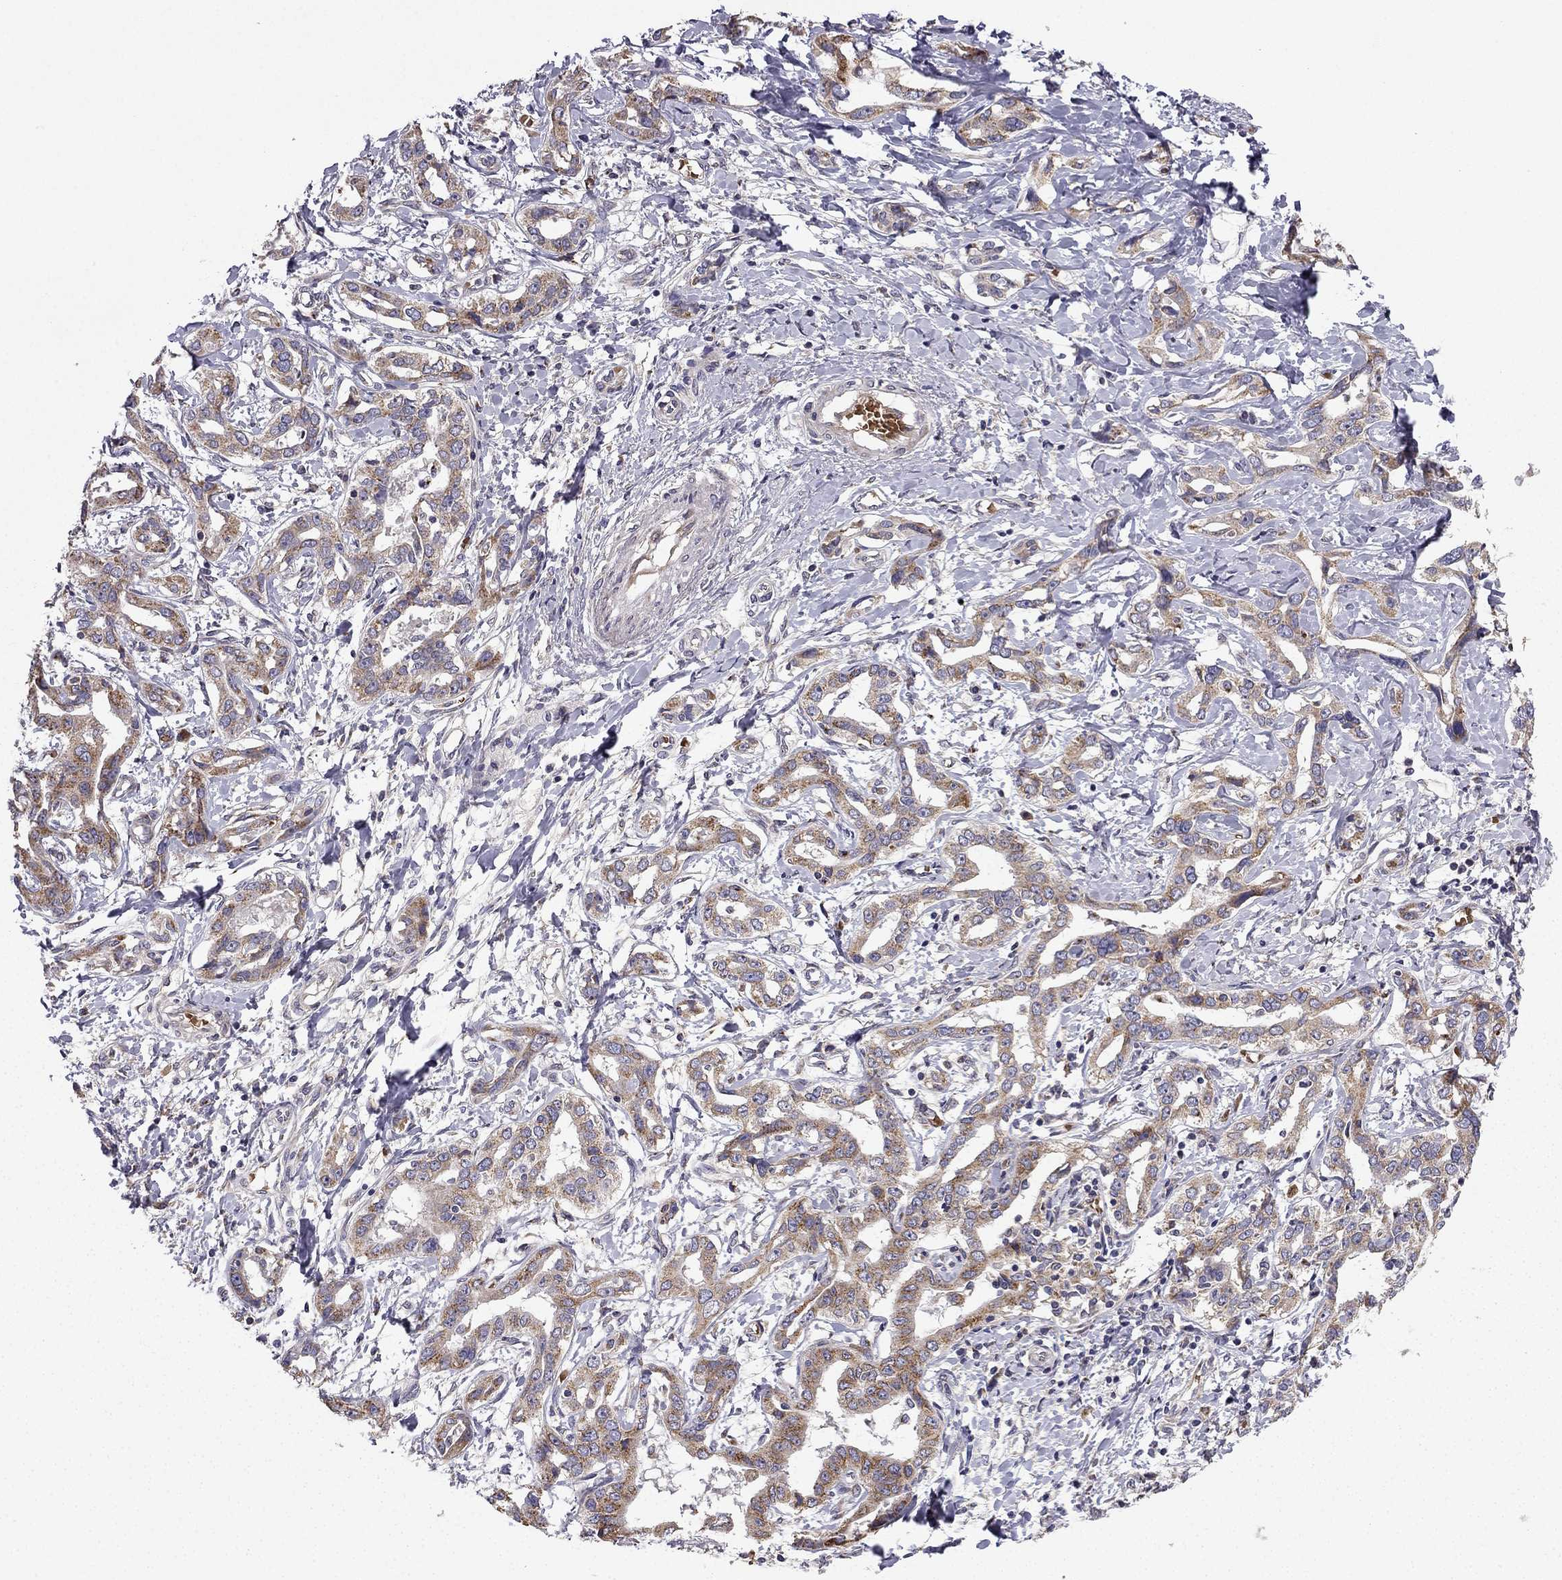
{"staining": {"intensity": "moderate", "quantity": ">75%", "location": "cytoplasmic/membranous"}, "tissue": "liver cancer", "cell_type": "Tumor cells", "image_type": "cancer", "snomed": [{"axis": "morphology", "description": "Cholangiocarcinoma"}, {"axis": "topography", "description": "Liver"}], "caption": "Immunohistochemical staining of human liver cholangiocarcinoma reveals moderate cytoplasmic/membranous protein staining in about >75% of tumor cells. The protein of interest is shown in brown color, while the nuclei are stained blue.", "gene": "B4GALT7", "patient": {"sex": "male", "age": 59}}